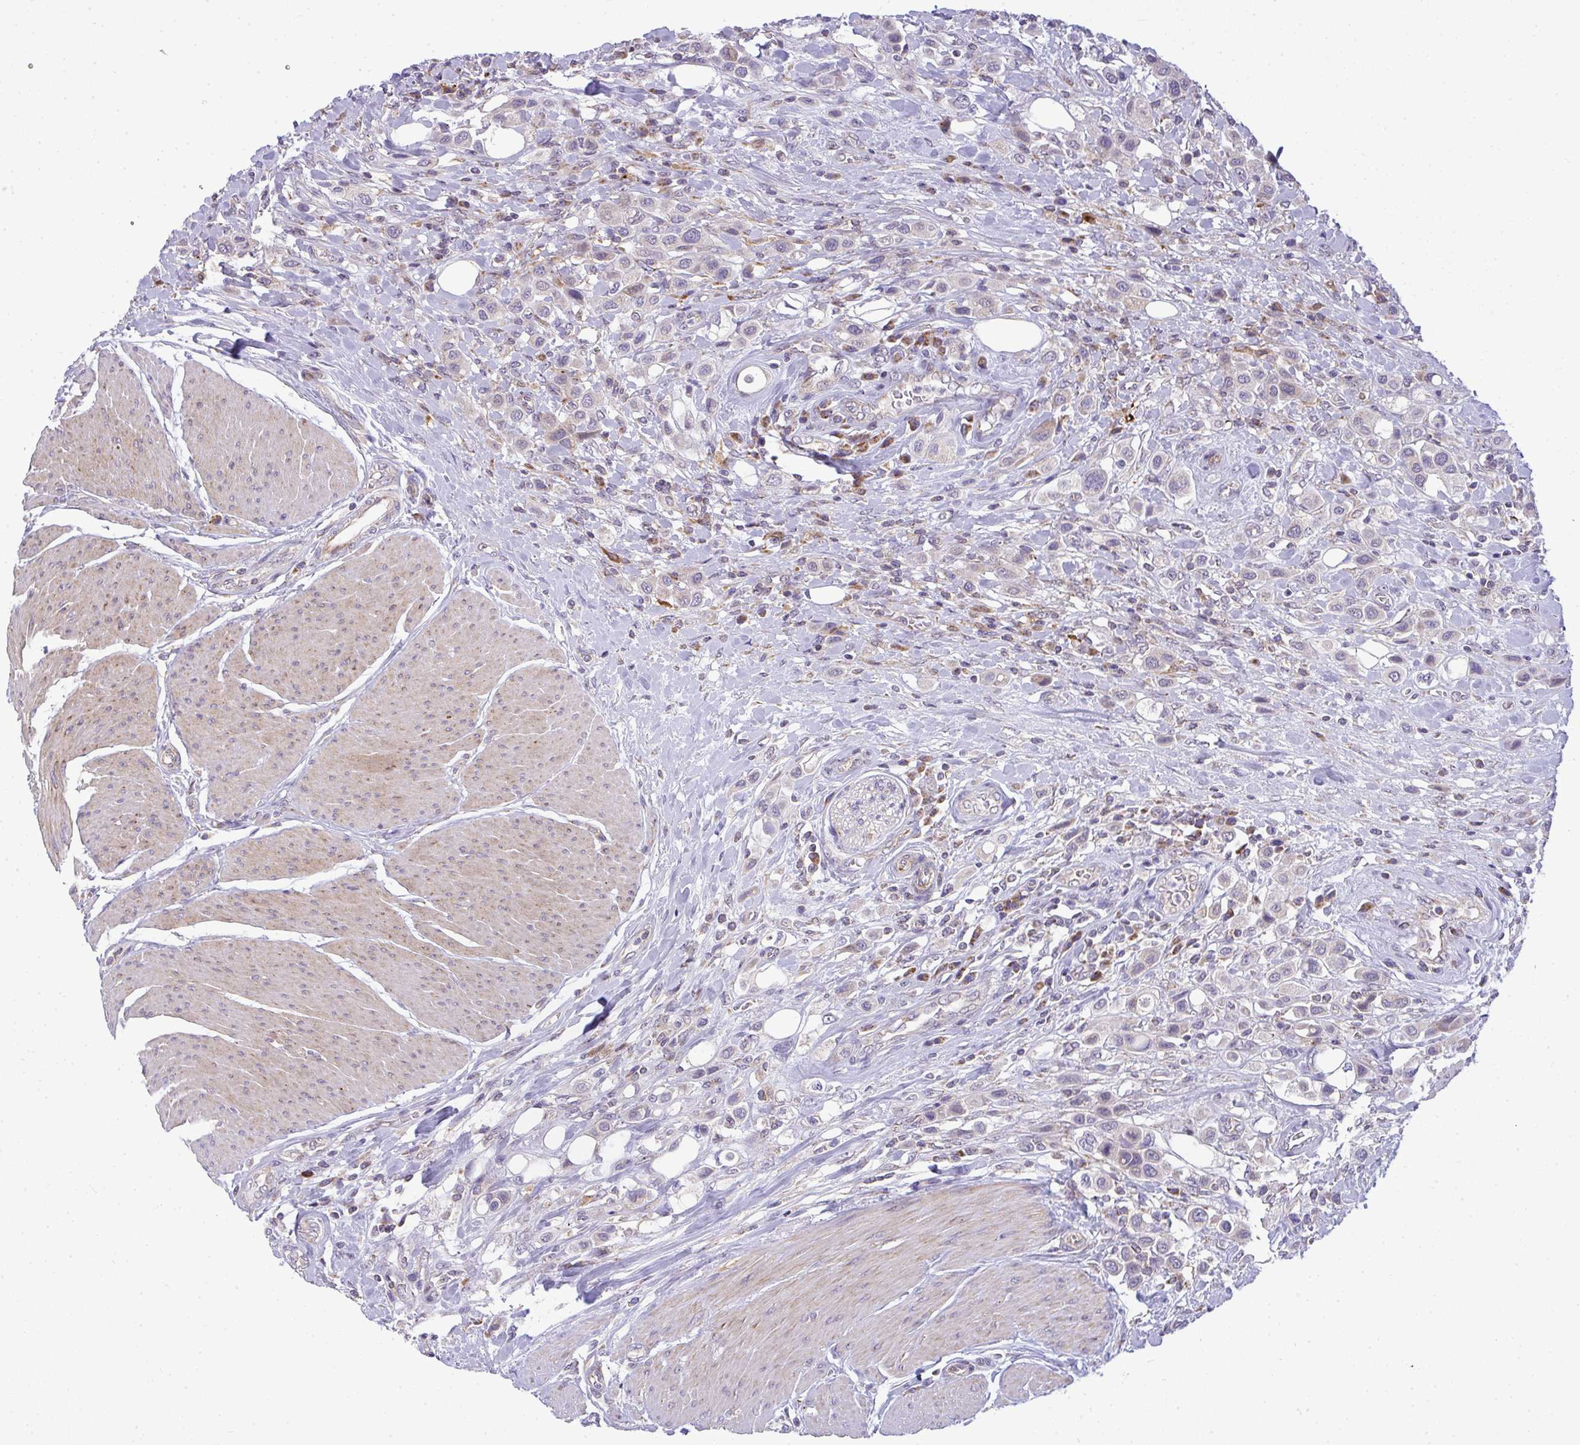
{"staining": {"intensity": "negative", "quantity": "none", "location": "none"}, "tissue": "urothelial cancer", "cell_type": "Tumor cells", "image_type": "cancer", "snomed": [{"axis": "morphology", "description": "Urothelial carcinoma, High grade"}, {"axis": "topography", "description": "Urinary bladder"}], "caption": "Protein analysis of high-grade urothelial carcinoma demonstrates no significant expression in tumor cells. Nuclei are stained in blue.", "gene": "SRRM4", "patient": {"sex": "male", "age": 50}}